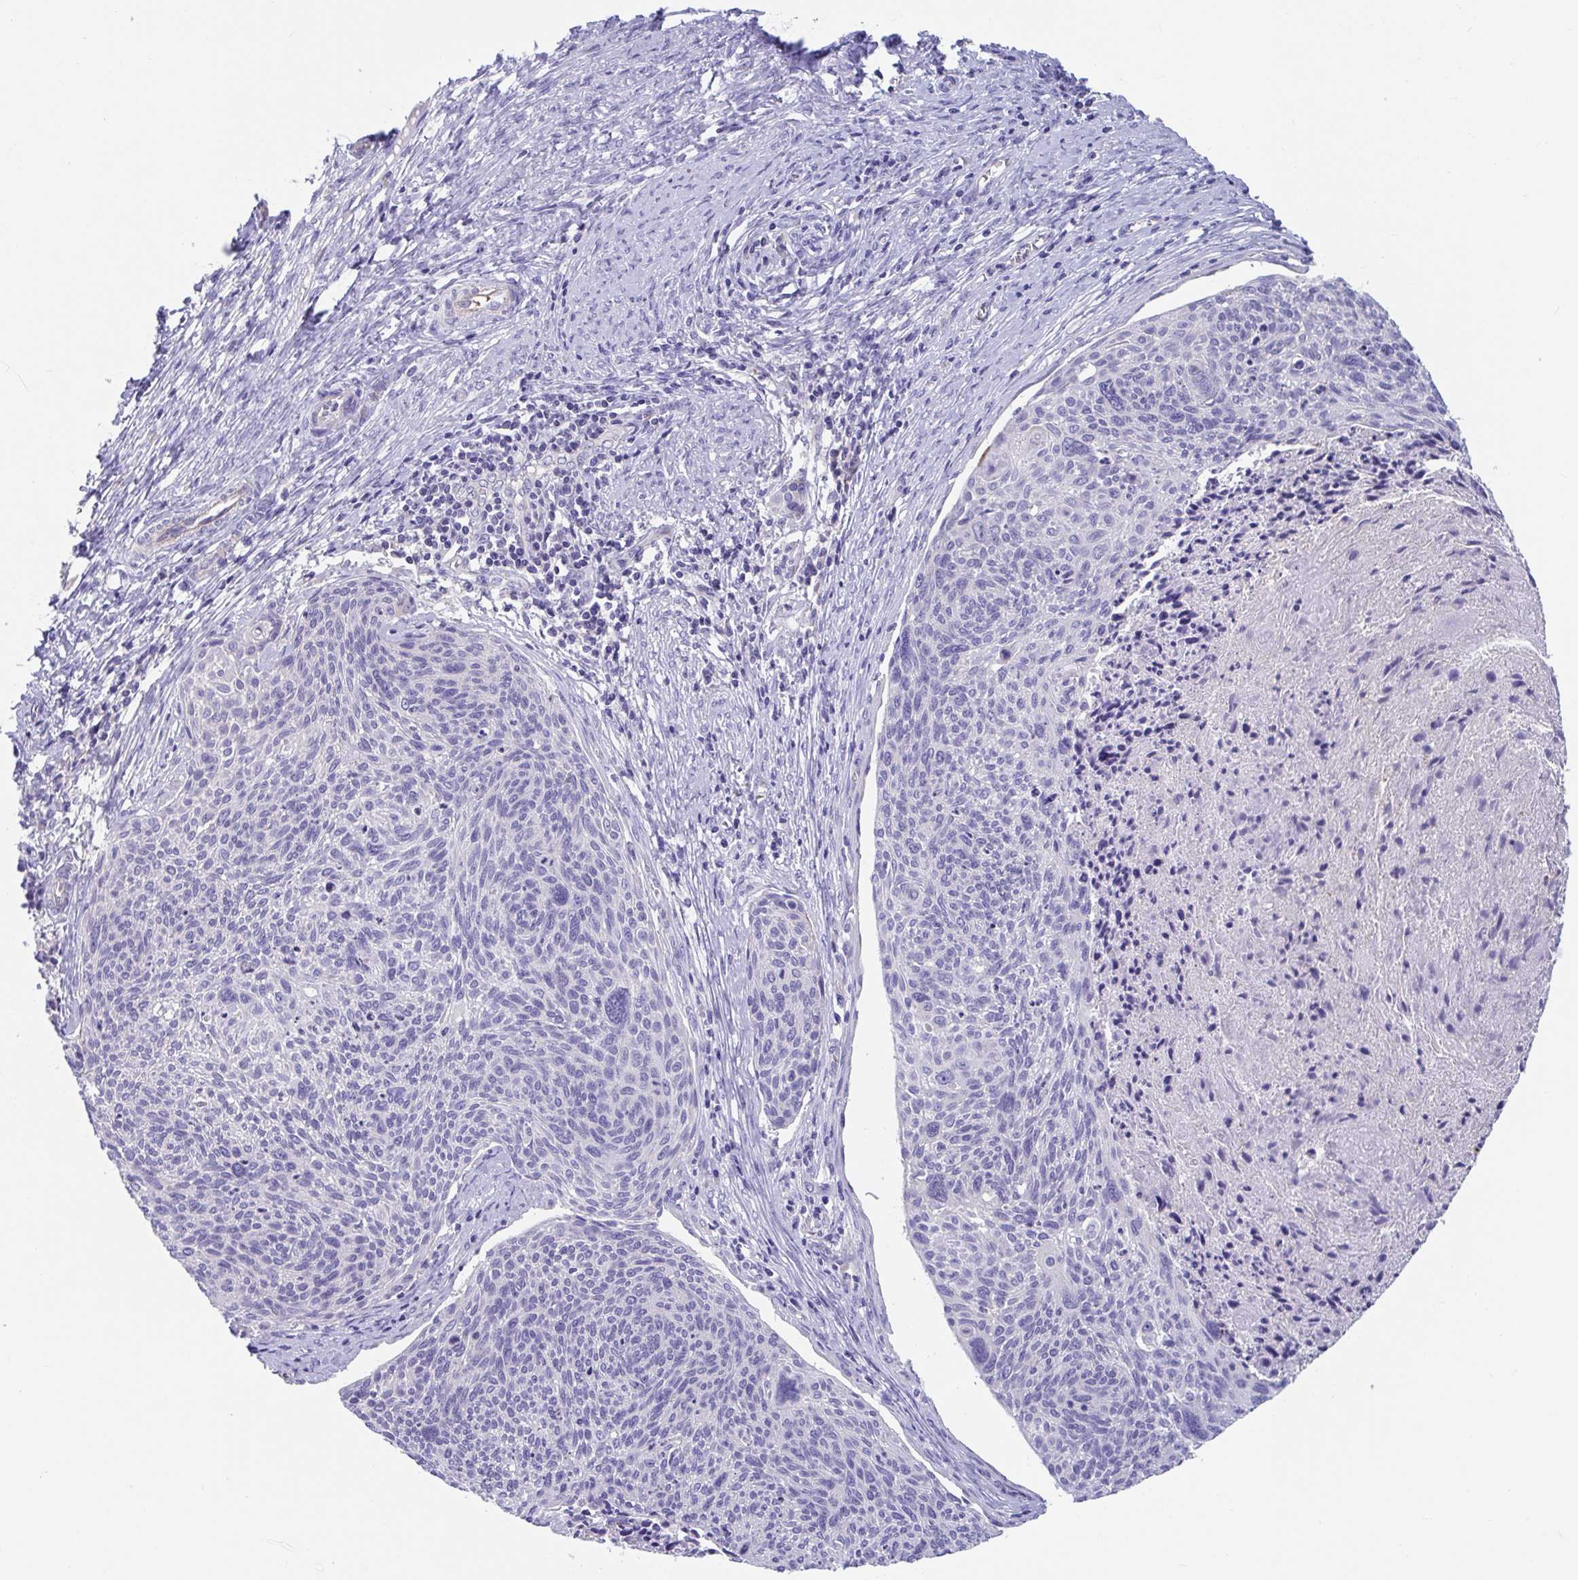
{"staining": {"intensity": "negative", "quantity": "none", "location": "none"}, "tissue": "cervical cancer", "cell_type": "Tumor cells", "image_type": "cancer", "snomed": [{"axis": "morphology", "description": "Squamous cell carcinoma, NOS"}, {"axis": "topography", "description": "Cervix"}], "caption": "Human cervical squamous cell carcinoma stained for a protein using IHC reveals no positivity in tumor cells.", "gene": "TTC30B", "patient": {"sex": "female", "age": 49}}